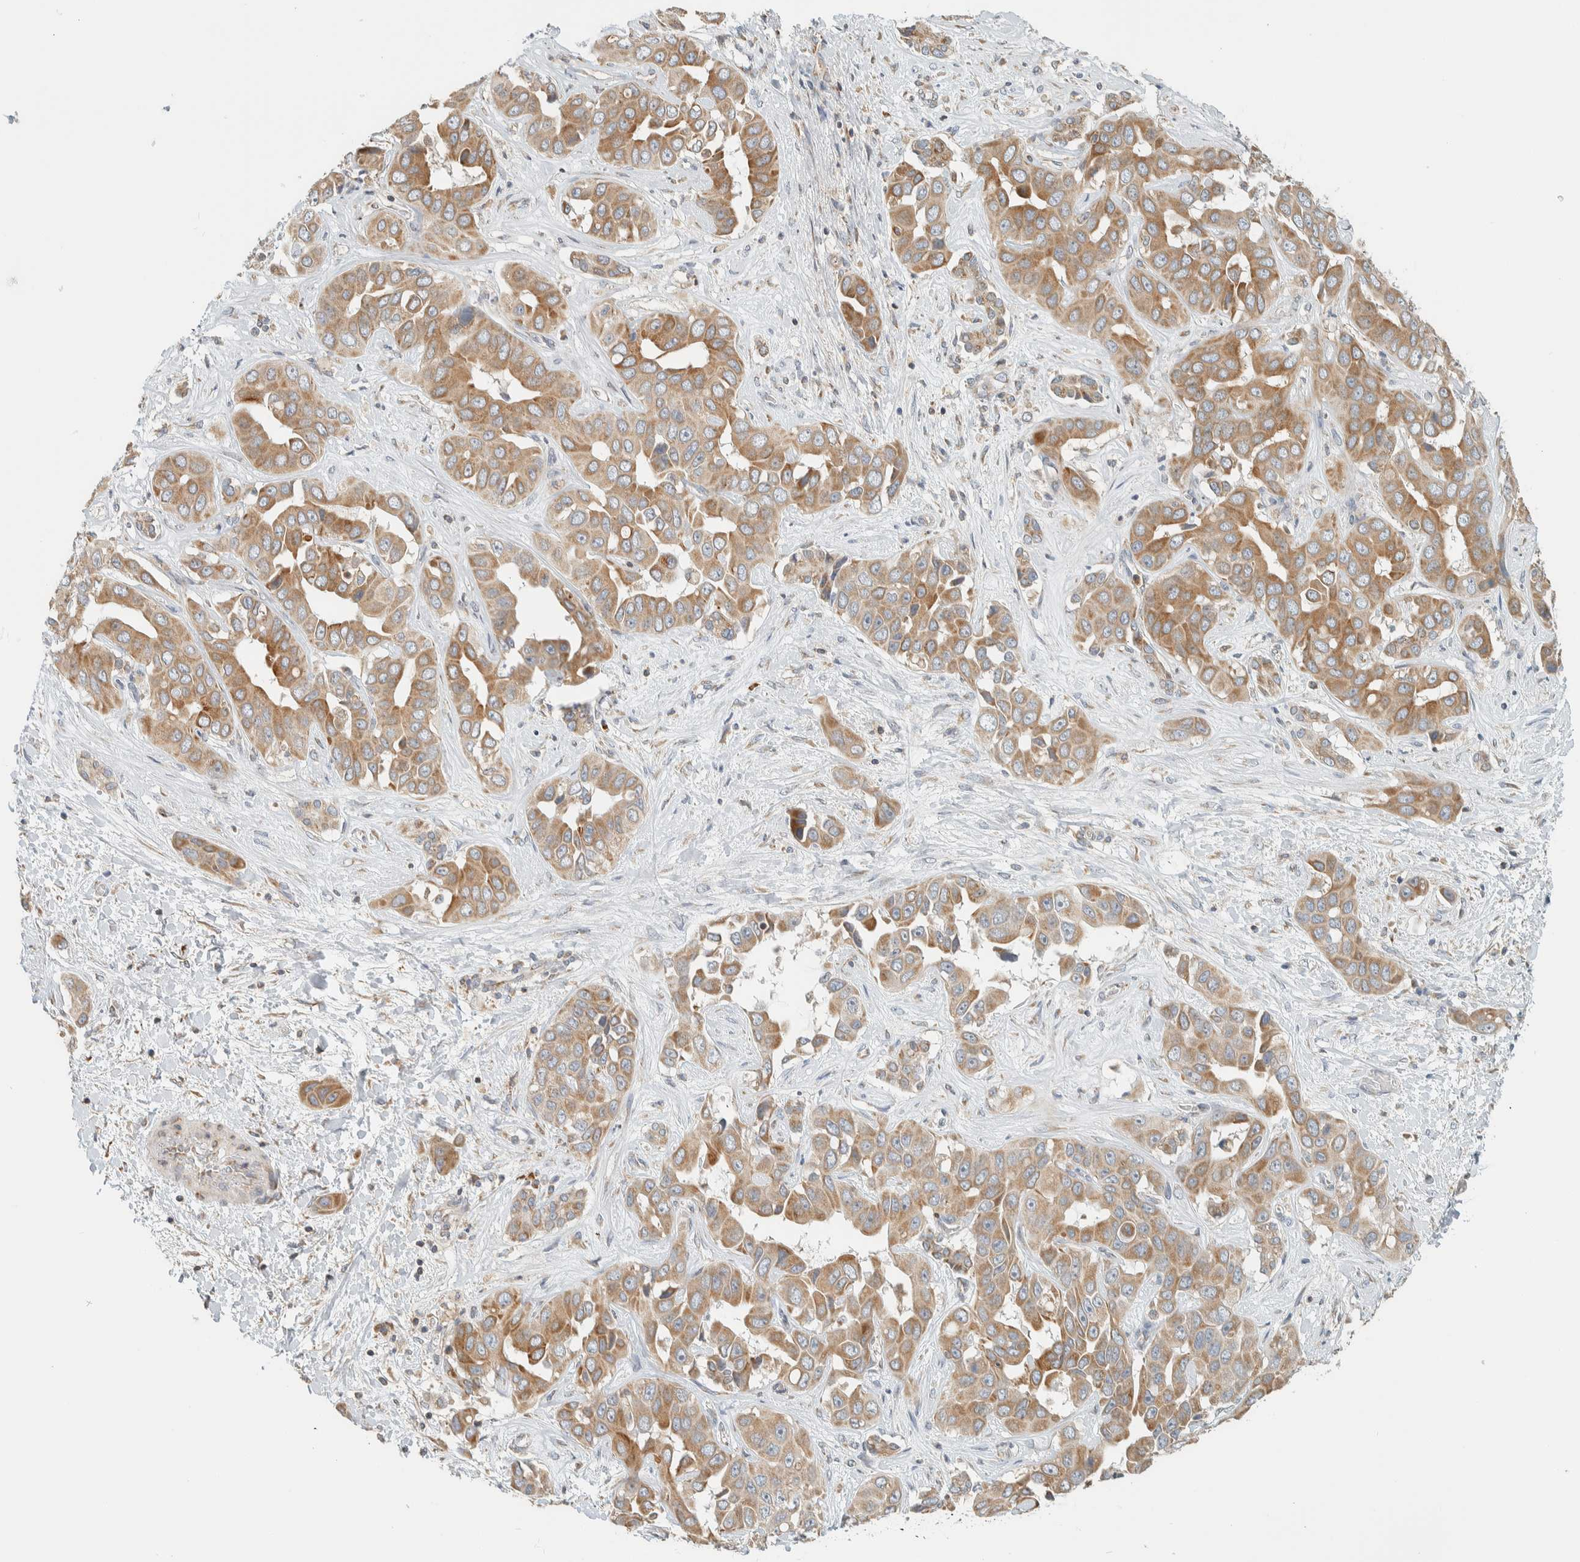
{"staining": {"intensity": "moderate", "quantity": ">75%", "location": "cytoplasmic/membranous"}, "tissue": "liver cancer", "cell_type": "Tumor cells", "image_type": "cancer", "snomed": [{"axis": "morphology", "description": "Cholangiocarcinoma"}, {"axis": "topography", "description": "Liver"}], "caption": "Protein staining of liver cancer tissue exhibits moderate cytoplasmic/membranous positivity in about >75% of tumor cells.", "gene": "CCDC57", "patient": {"sex": "female", "age": 52}}